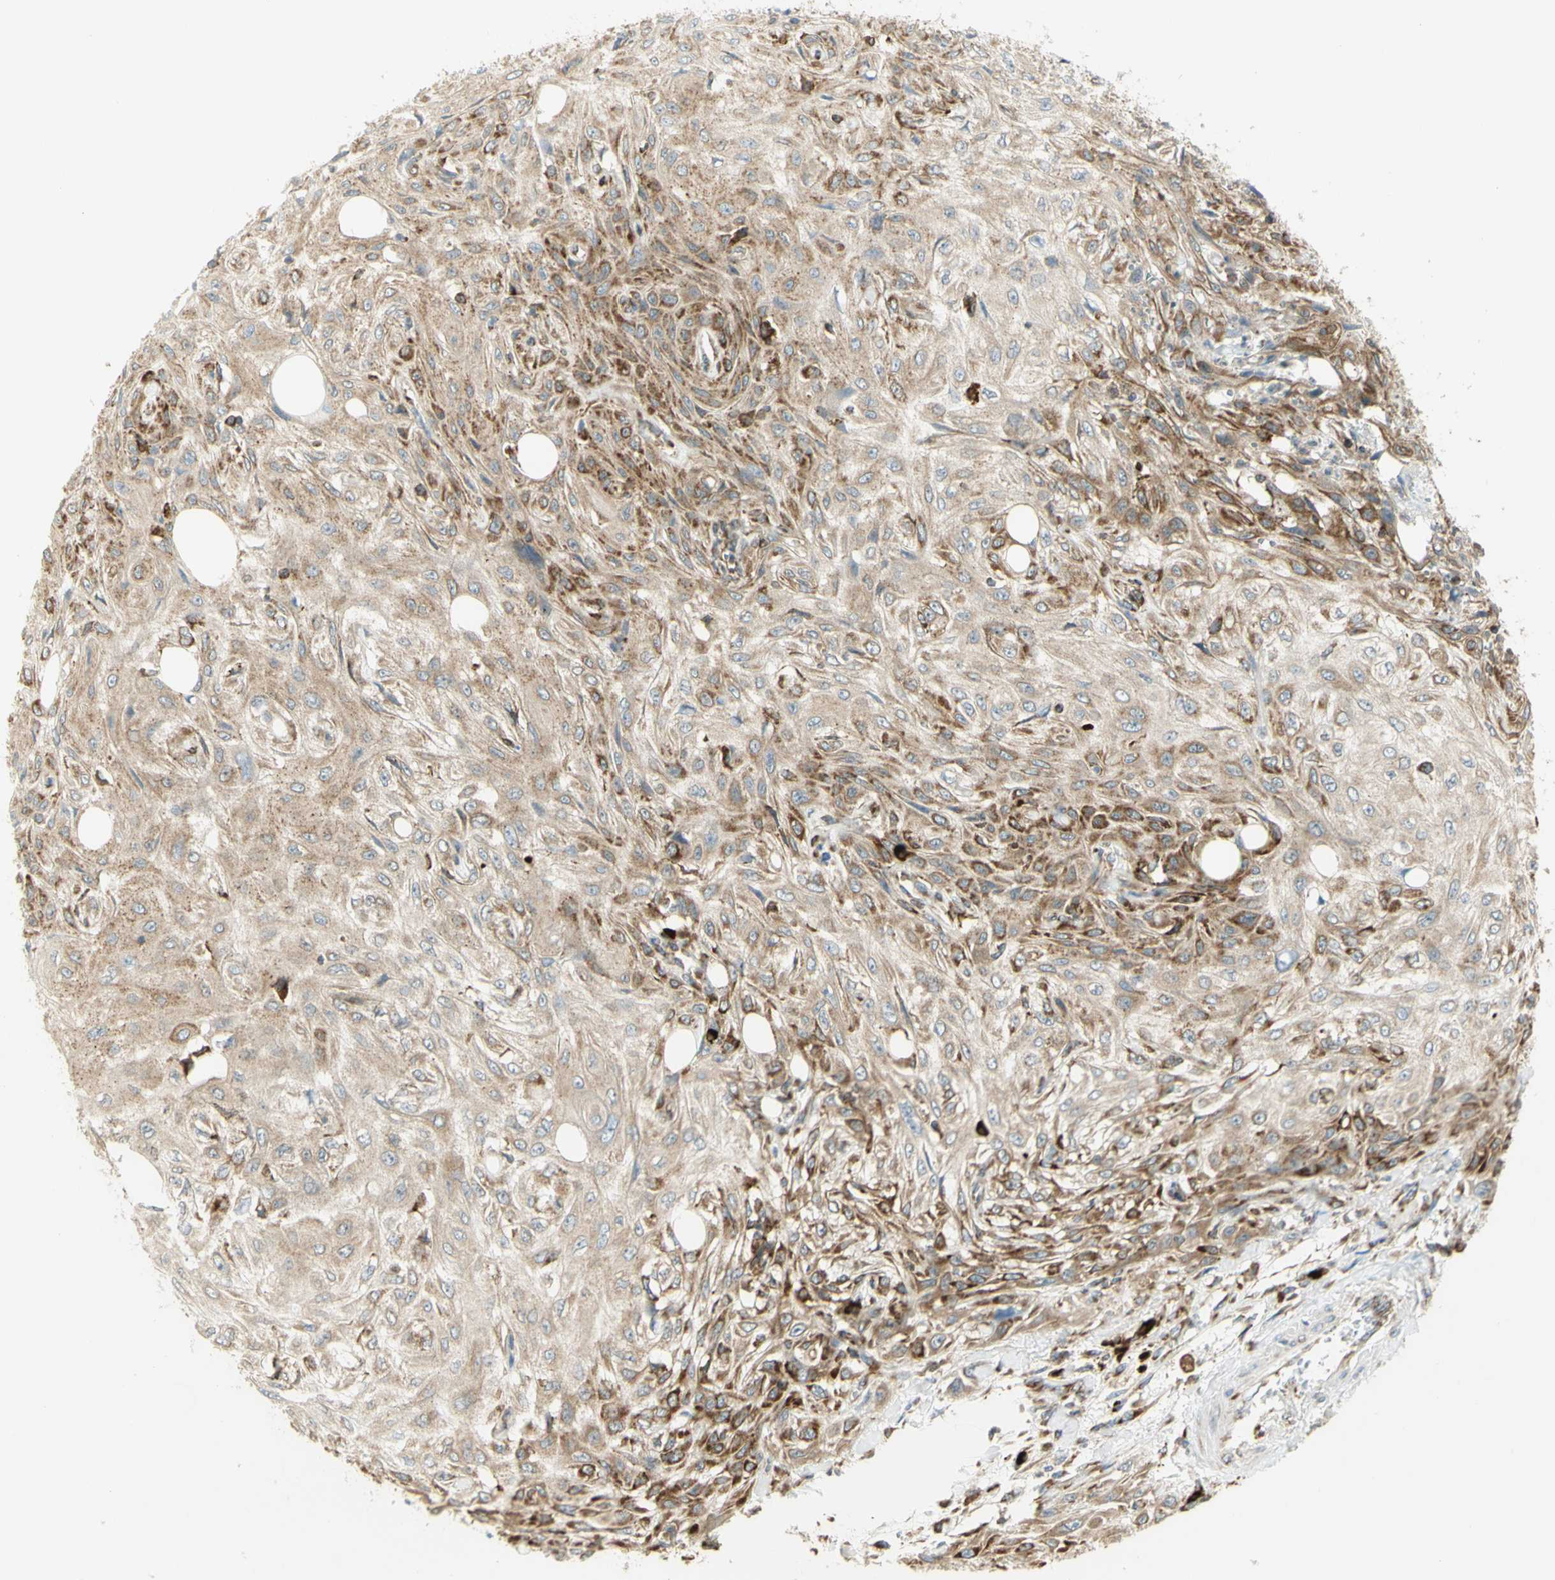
{"staining": {"intensity": "moderate", "quantity": ">75%", "location": "cytoplasmic/membranous"}, "tissue": "skin cancer", "cell_type": "Tumor cells", "image_type": "cancer", "snomed": [{"axis": "morphology", "description": "Squamous cell carcinoma, NOS"}, {"axis": "topography", "description": "Skin"}], "caption": "A photomicrograph showing moderate cytoplasmic/membranous expression in approximately >75% of tumor cells in skin squamous cell carcinoma, as visualized by brown immunohistochemical staining.", "gene": "MANF", "patient": {"sex": "male", "age": 75}}